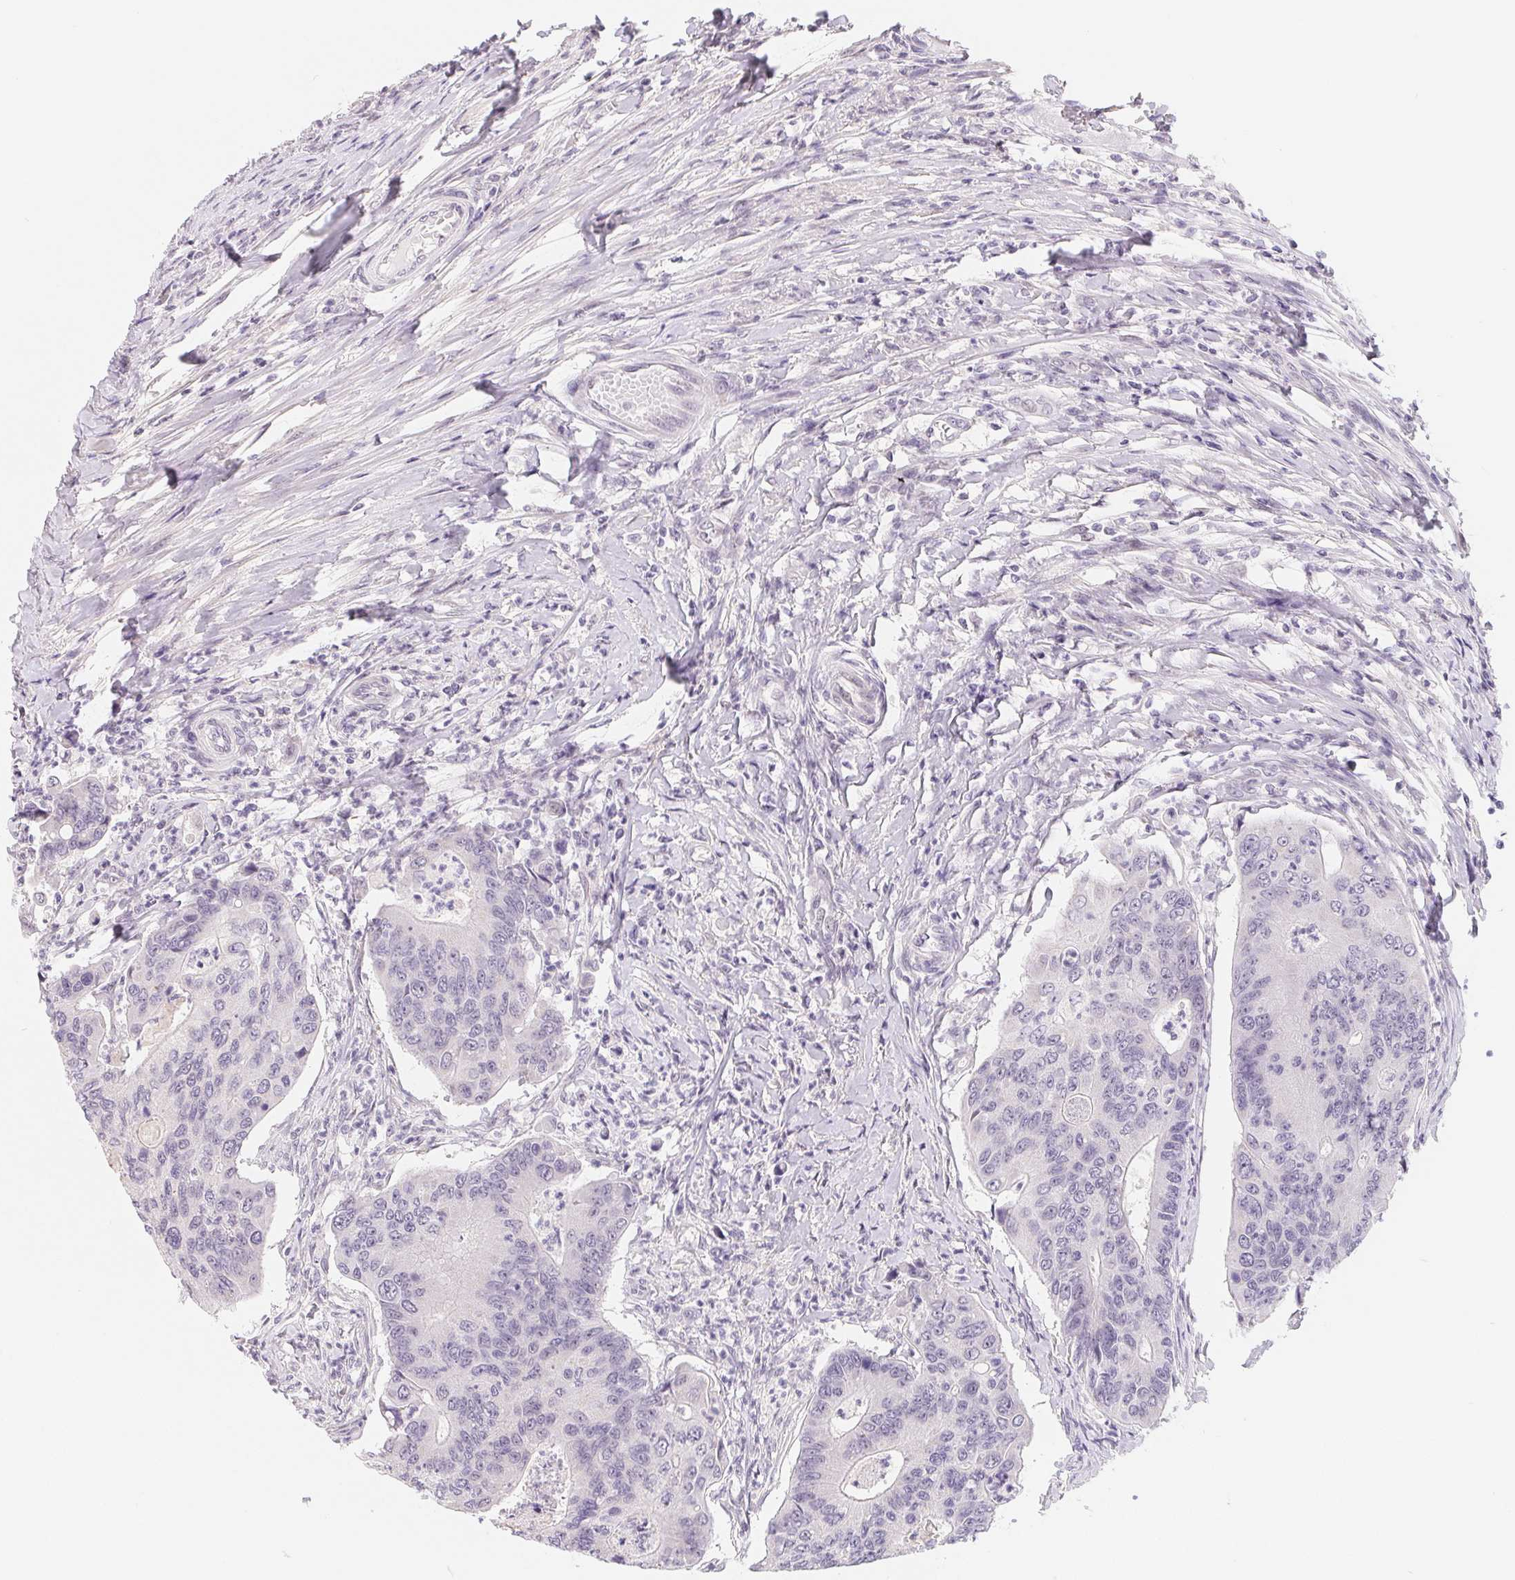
{"staining": {"intensity": "negative", "quantity": "none", "location": "none"}, "tissue": "colorectal cancer", "cell_type": "Tumor cells", "image_type": "cancer", "snomed": [{"axis": "morphology", "description": "Adenocarcinoma, NOS"}, {"axis": "topography", "description": "Colon"}], "caption": "The histopathology image reveals no staining of tumor cells in colorectal cancer (adenocarcinoma). Brightfield microscopy of immunohistochemistry (IHC) stained with DAB (3,3'-diaminobenzidine) (brown) and hematoxylin (blue), captured at high magnification.", "gene": "LCA5L", "patient": {"sex": "female", "age": 67}}